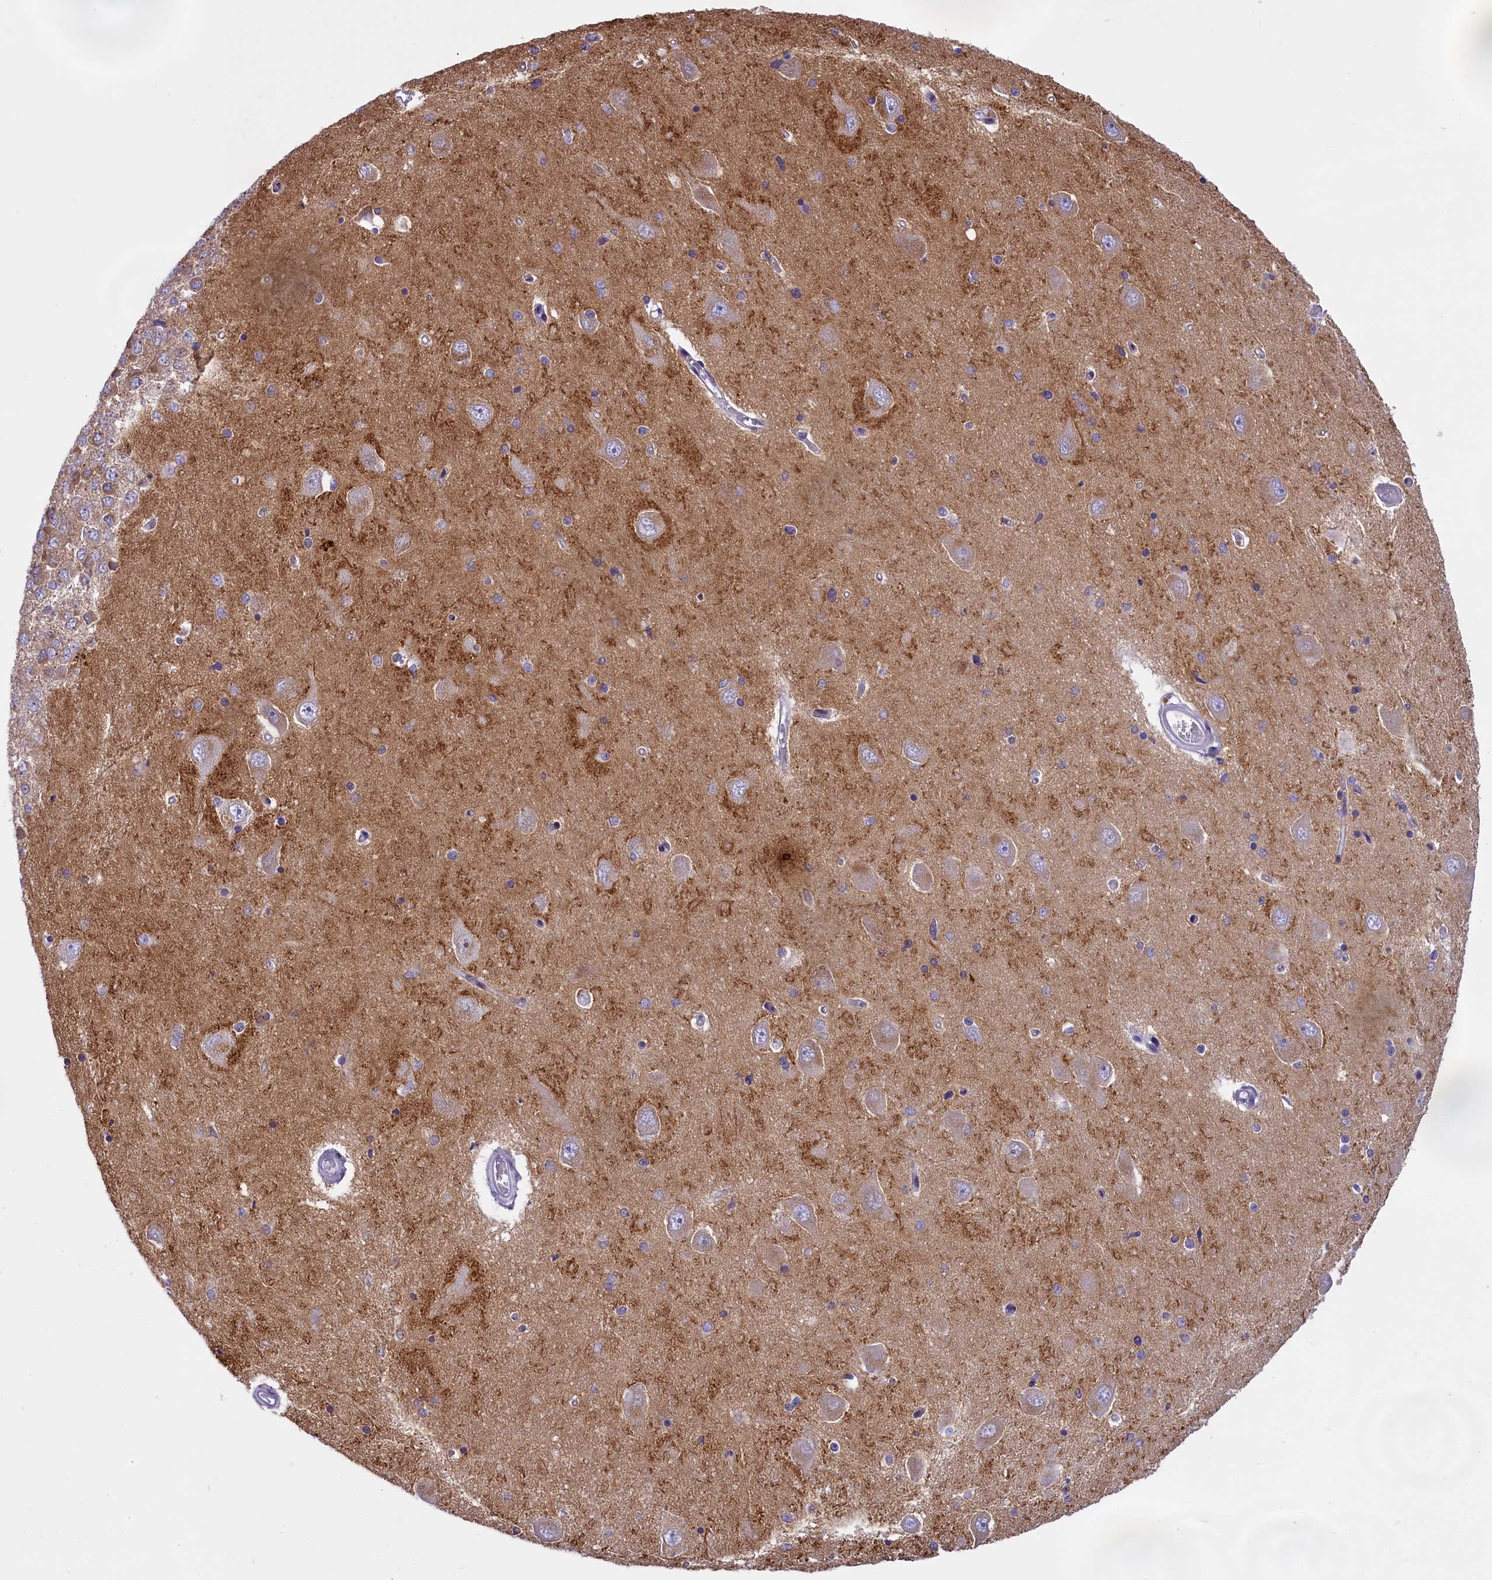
{"staining": {"intensity": "negative", "quantity": "none", "location": "none"}, "tissue": "hippocampus", "cell_type": "Glial cells", "image_type": "normal", "snomed": [{"axis": "morphology", "description": "Normal tissue, NOS"}, {"axis": "topography", "description": "Hippocampus"}], "caption": "This is a histopathology image of immunohistochemistry staining of unremarkable hippocampus, which shows no positivity in glial cells.", "gene": "SPIRE2", "patient": {"sex": "male", "age": 45}}